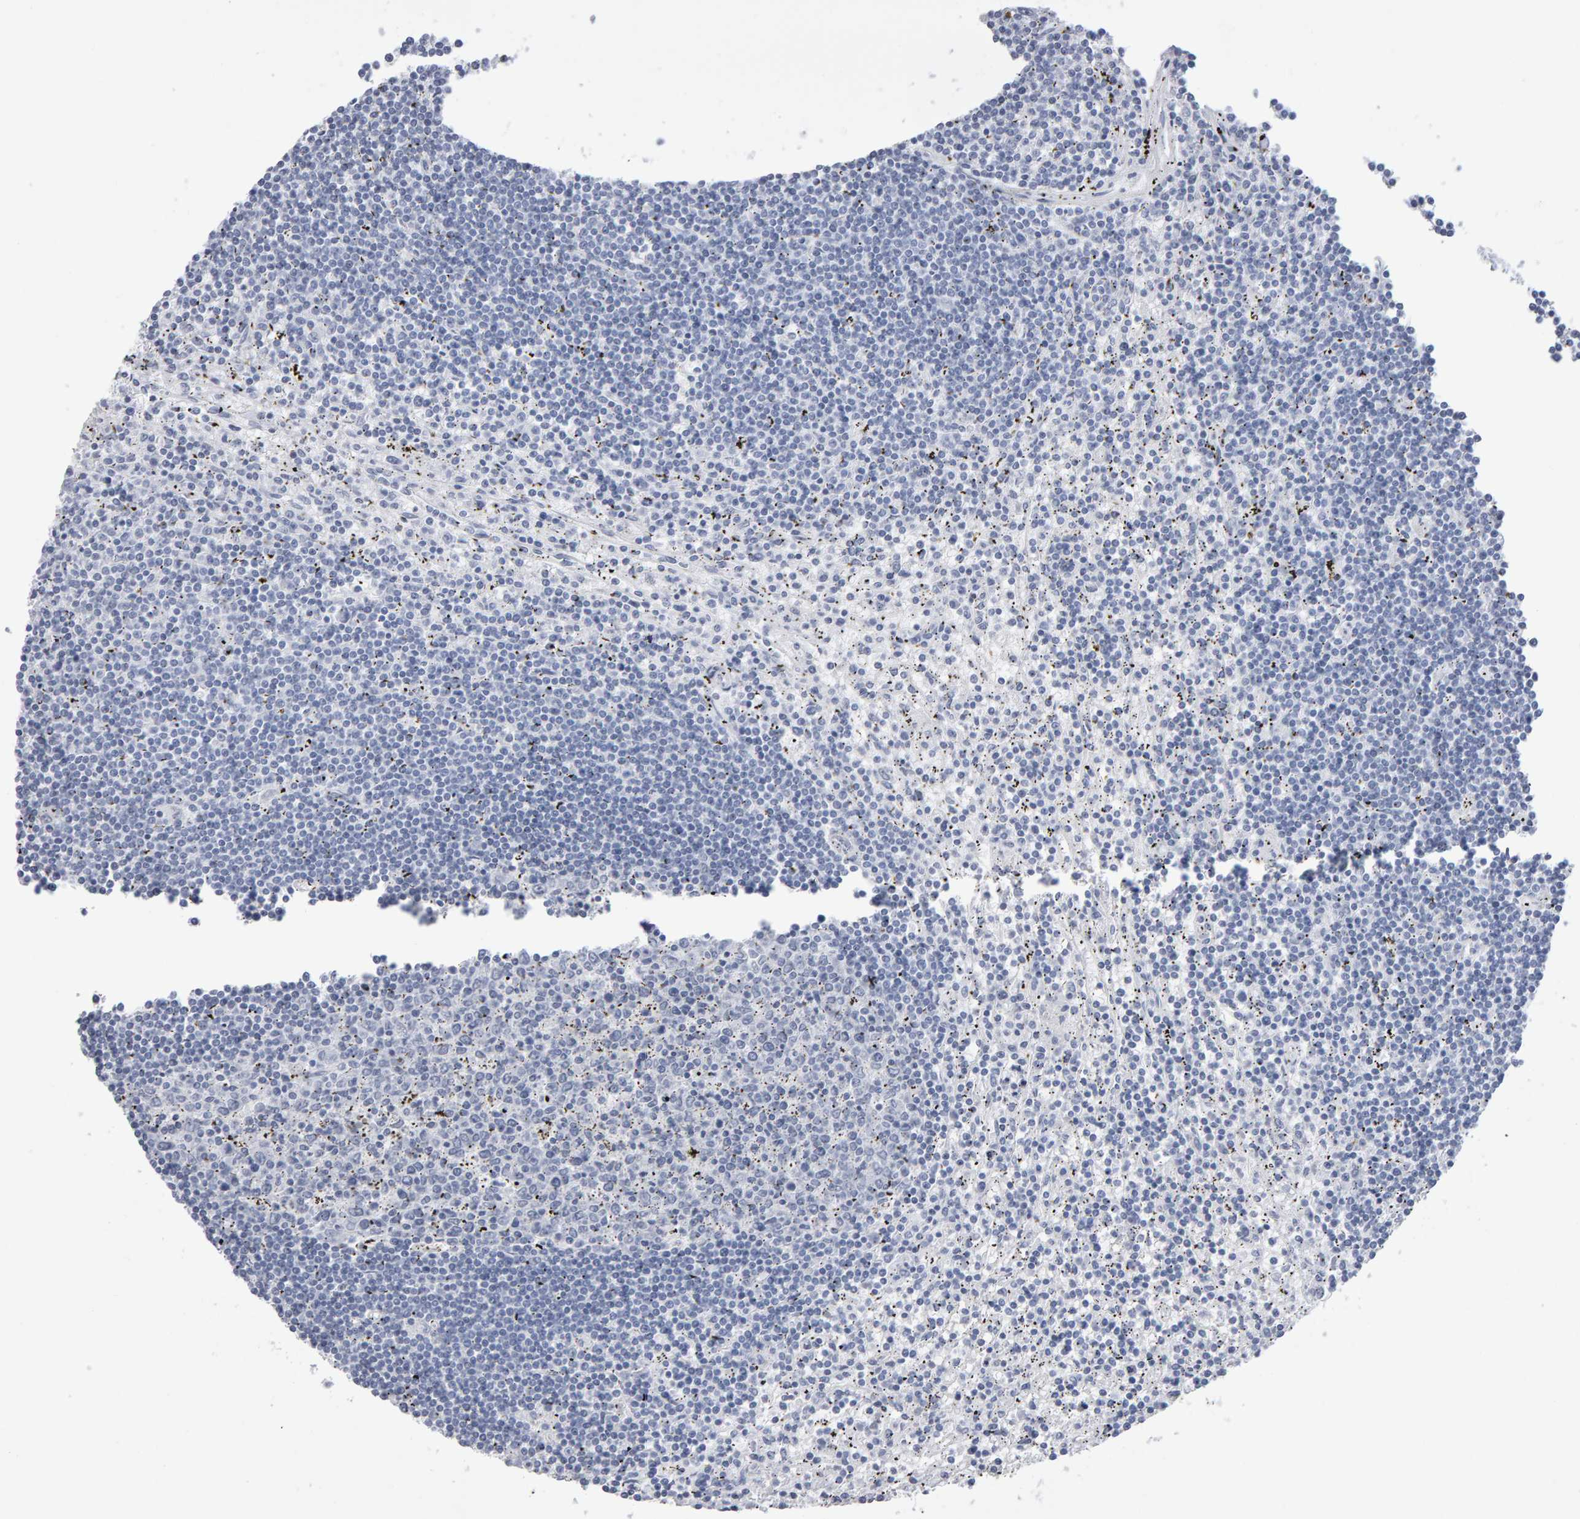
{"staining": {"intensity": "negative", "quantity": "none", "location": "none"}, "tissue": "lymphoma", "cell_type": "Tumor cells", "image_type": "cancer", "snomed": [{"axis": "morphology", "description": "Malignant lymphoma, non-Hodgkin's type, Low grade"}, {"axis": "topography", "description": "Spleen"}], "caption": "Human malignant lymphoma, non-Hodgkin's type (low-grade) stained for a protein using immunohistochemistry demonstrates no expression in tumor cells.", "gene": "NCDN", "patient": {"sex": "male", "age": 76}}